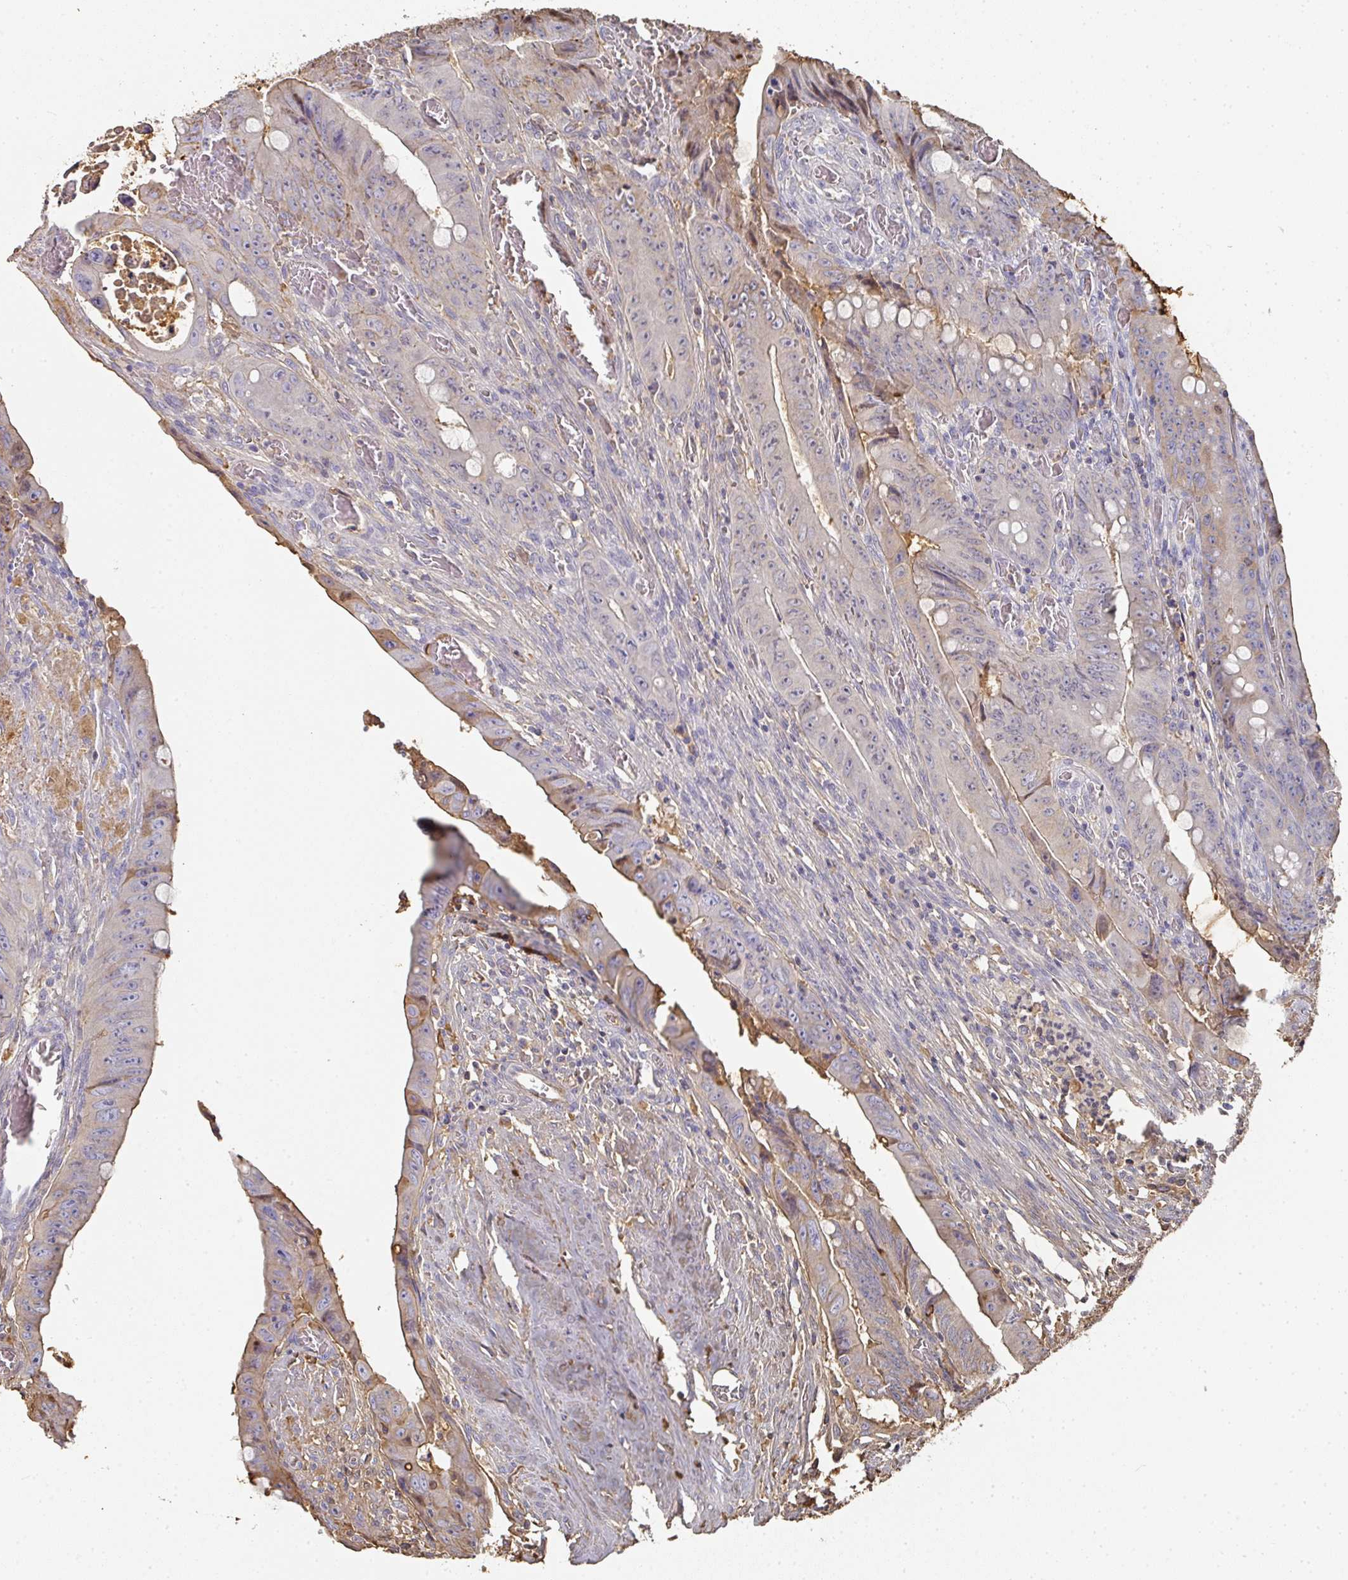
{"staining": {"intensity": "moderate", "quantity": "<25%", "location": "cytoplasmic/membranous"}, "tissue": "colorectal cancer", "cell_type": "Tumor cells", "image_type": "cancer", "snomed": [{"axis": "morphology", "description": "Adenocarcinoma, NOS"}, {"axis": "topography", "description": "Rectum"}], "caption": "An image of human colorectal cancer stained for a protein shows moderate cytoplasmic/membranous brown staining in tumor cells.", "gene": "ALB", "patient": {"sex": "male", "age": 78}}